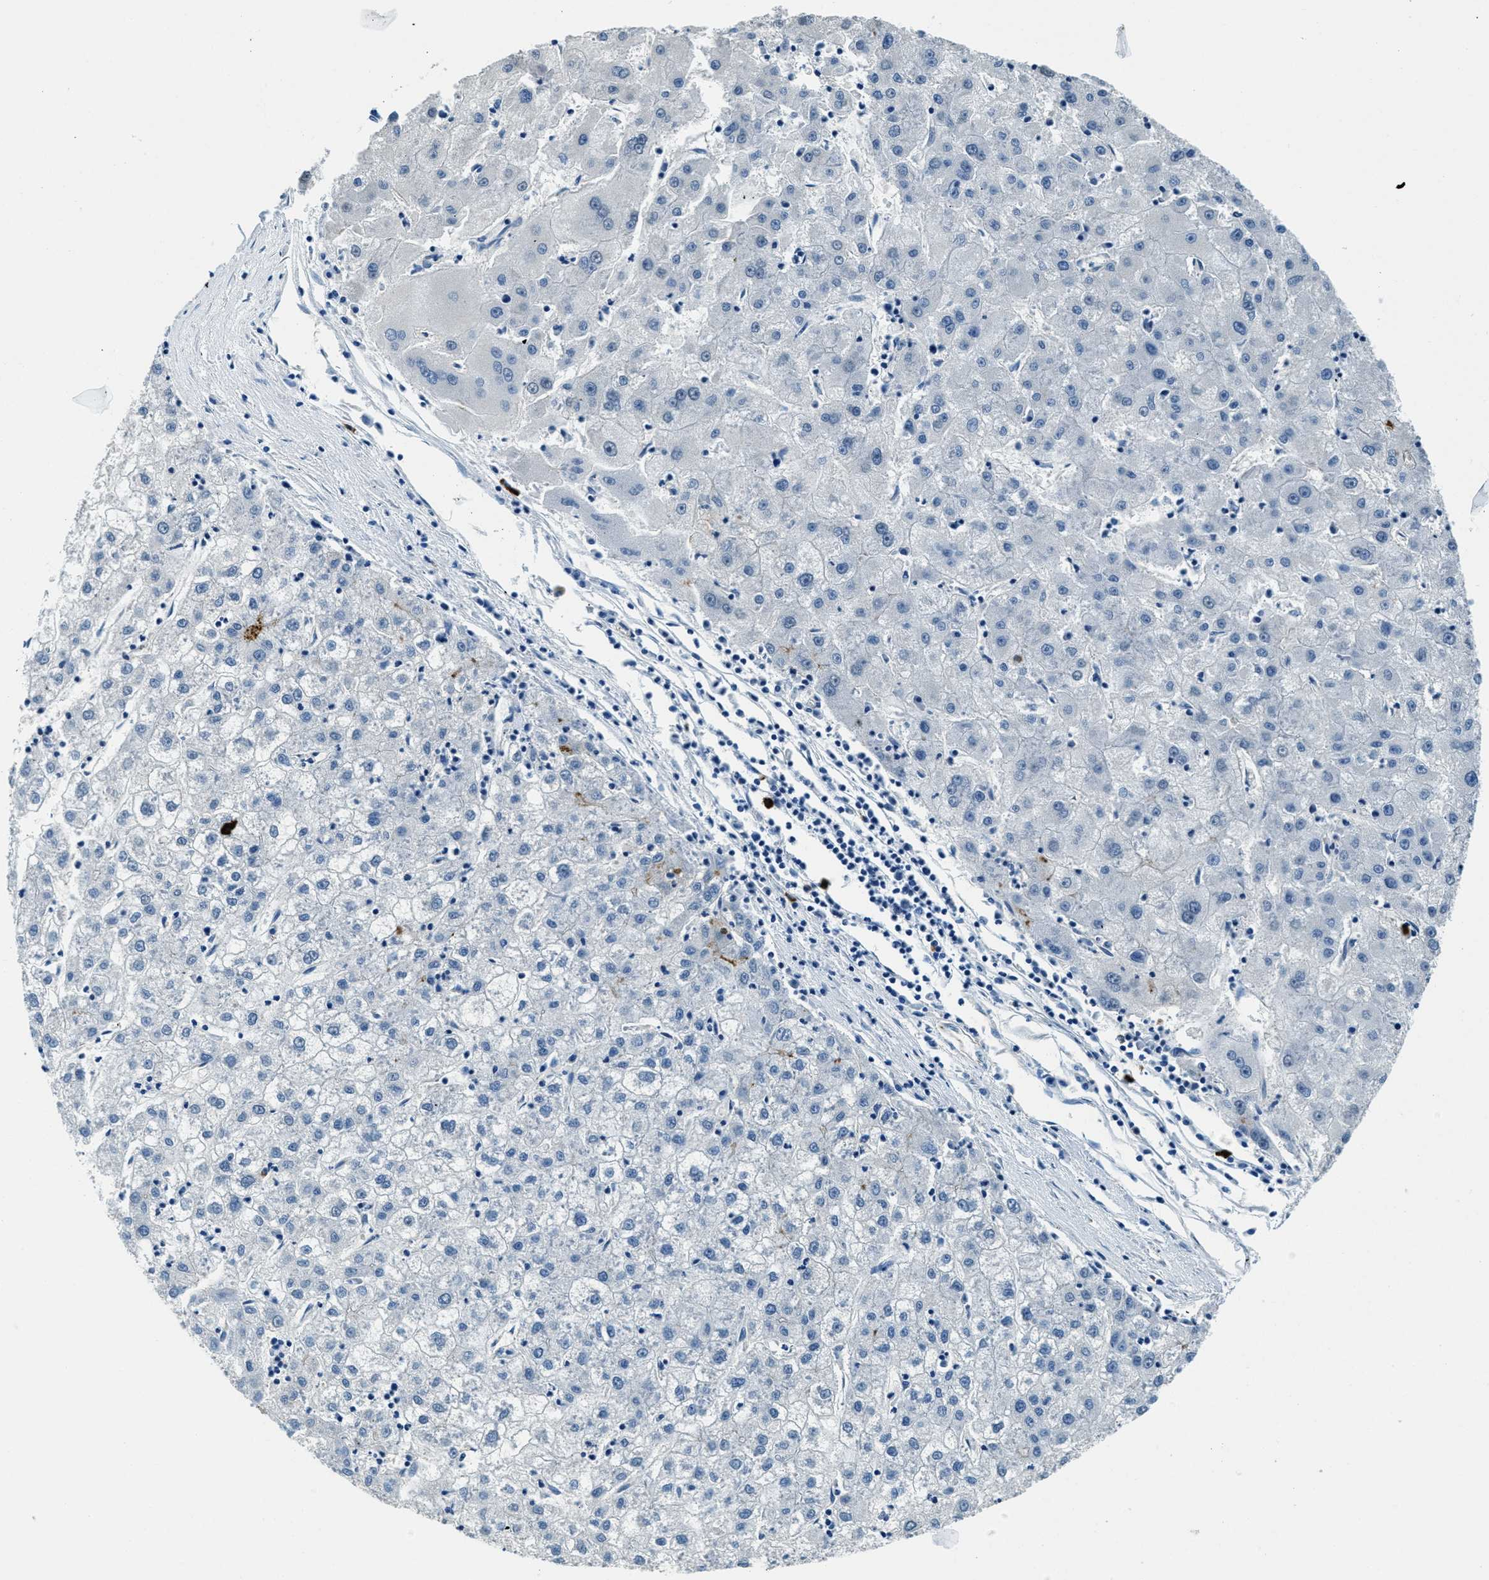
{"staining": {"intensity": "negative", "quantity": "none", "location": "none"}, "tissue": "liver cancer", "cell_type": "Tumor cells", "image_type": "cancer", "snomed": [{"axis": "morphology", "description": "Carcinoma, Hepatocellular, NOS"}, {"axis": "topography", "description": "Liver"}], "caption": "A histopathology image of human liver cancer (hepatocellular carcinoma) is negative for staining in tumor cells.", "gene": "TMEM186", "patient": {"sex": "male", "age": 72}}